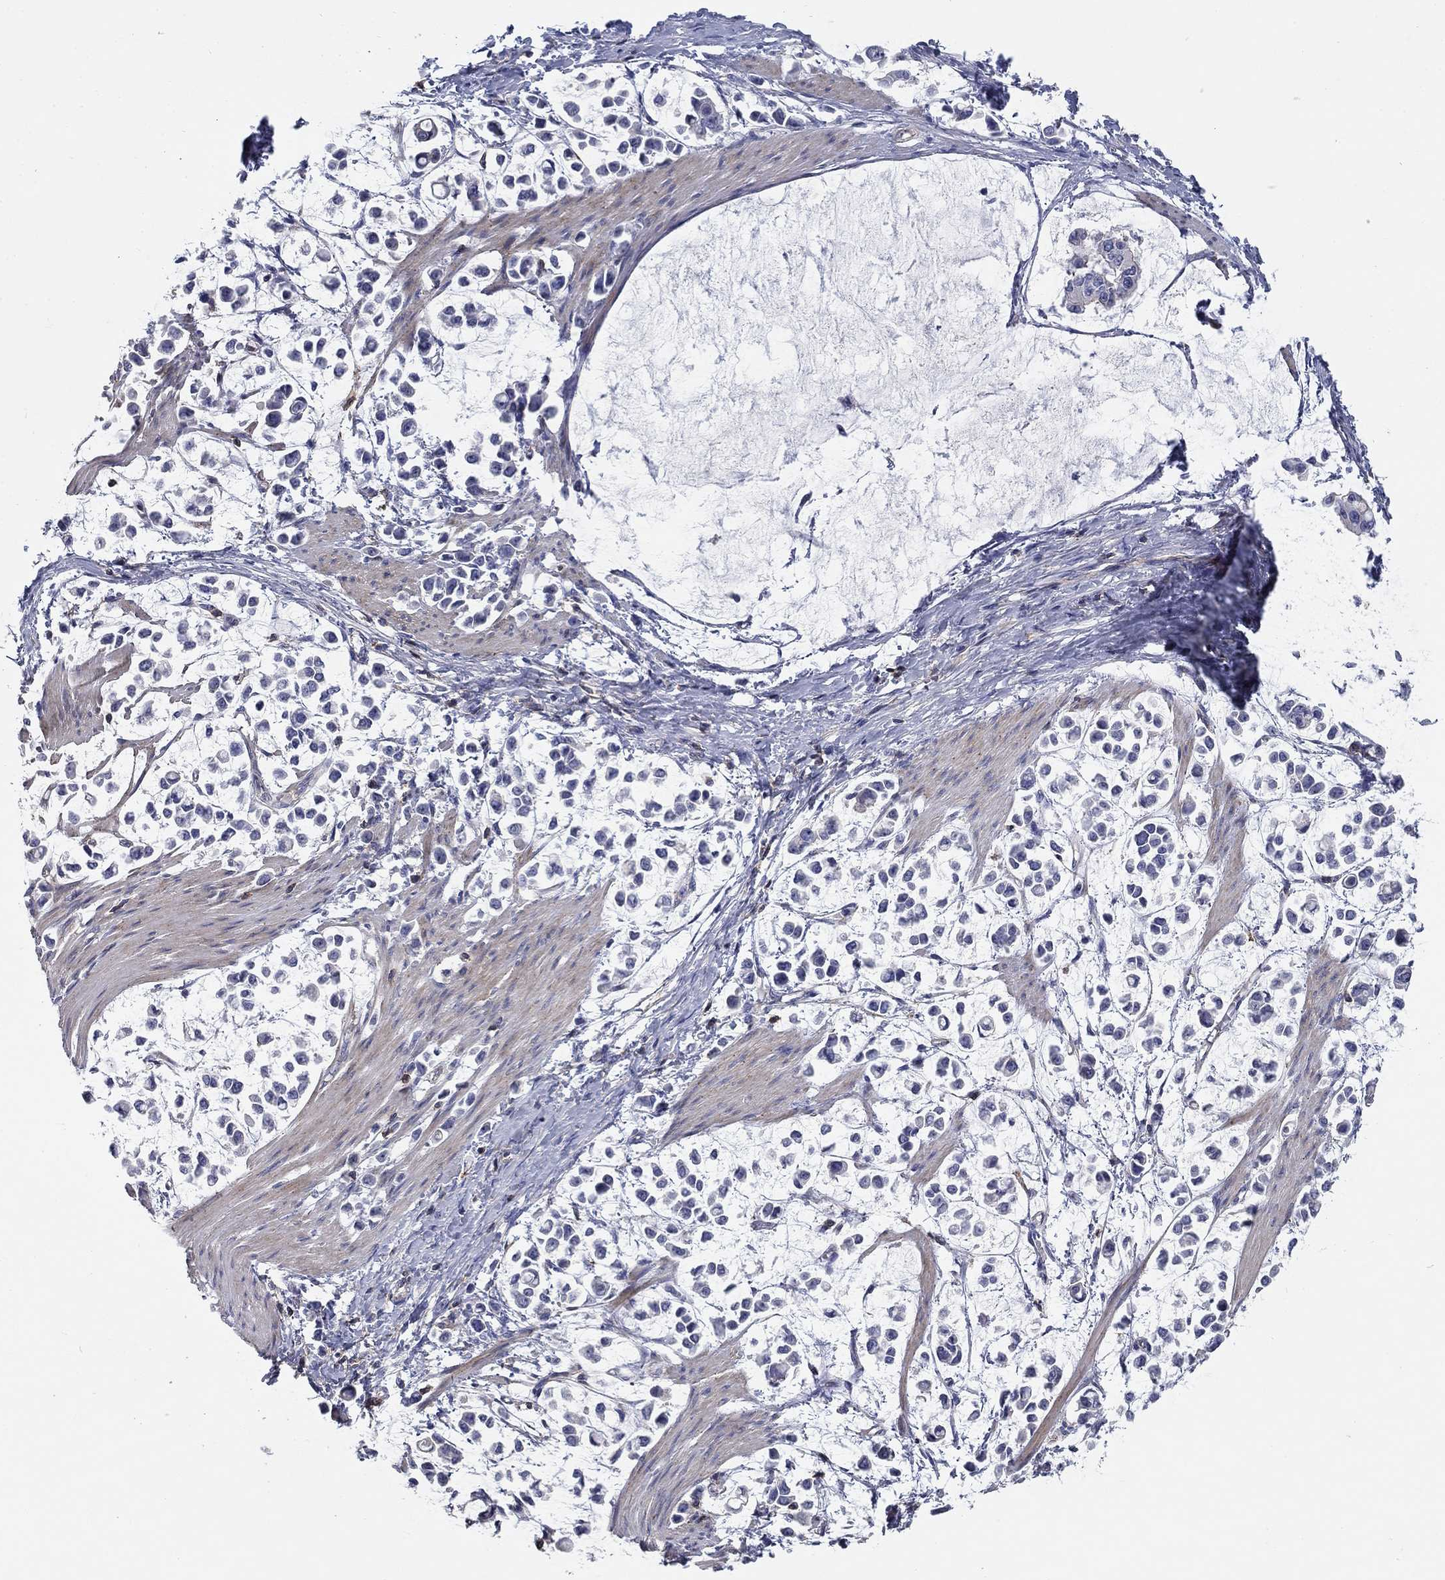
{"staining": {"intensity": "negative", "quantity": "none", "location": "none"}, "tissue": "stomach cancer", "cell_type": "Tumor cells", "image_type": "cancer", "snomed": [{"axis": "morphology", "description": "Adenocarcinoma, NOS"}, {"axis": "topography", "description": "Stomach"}], "caption": "A high-resolution micrograph shows immunohistochemistry staining of stomach adenocarcinoma, which shows no significant expression in tumor cells. Nuclei are stained in blue.", "gene": "SIT1", "patient": {"sex": "male", "age": 82}}